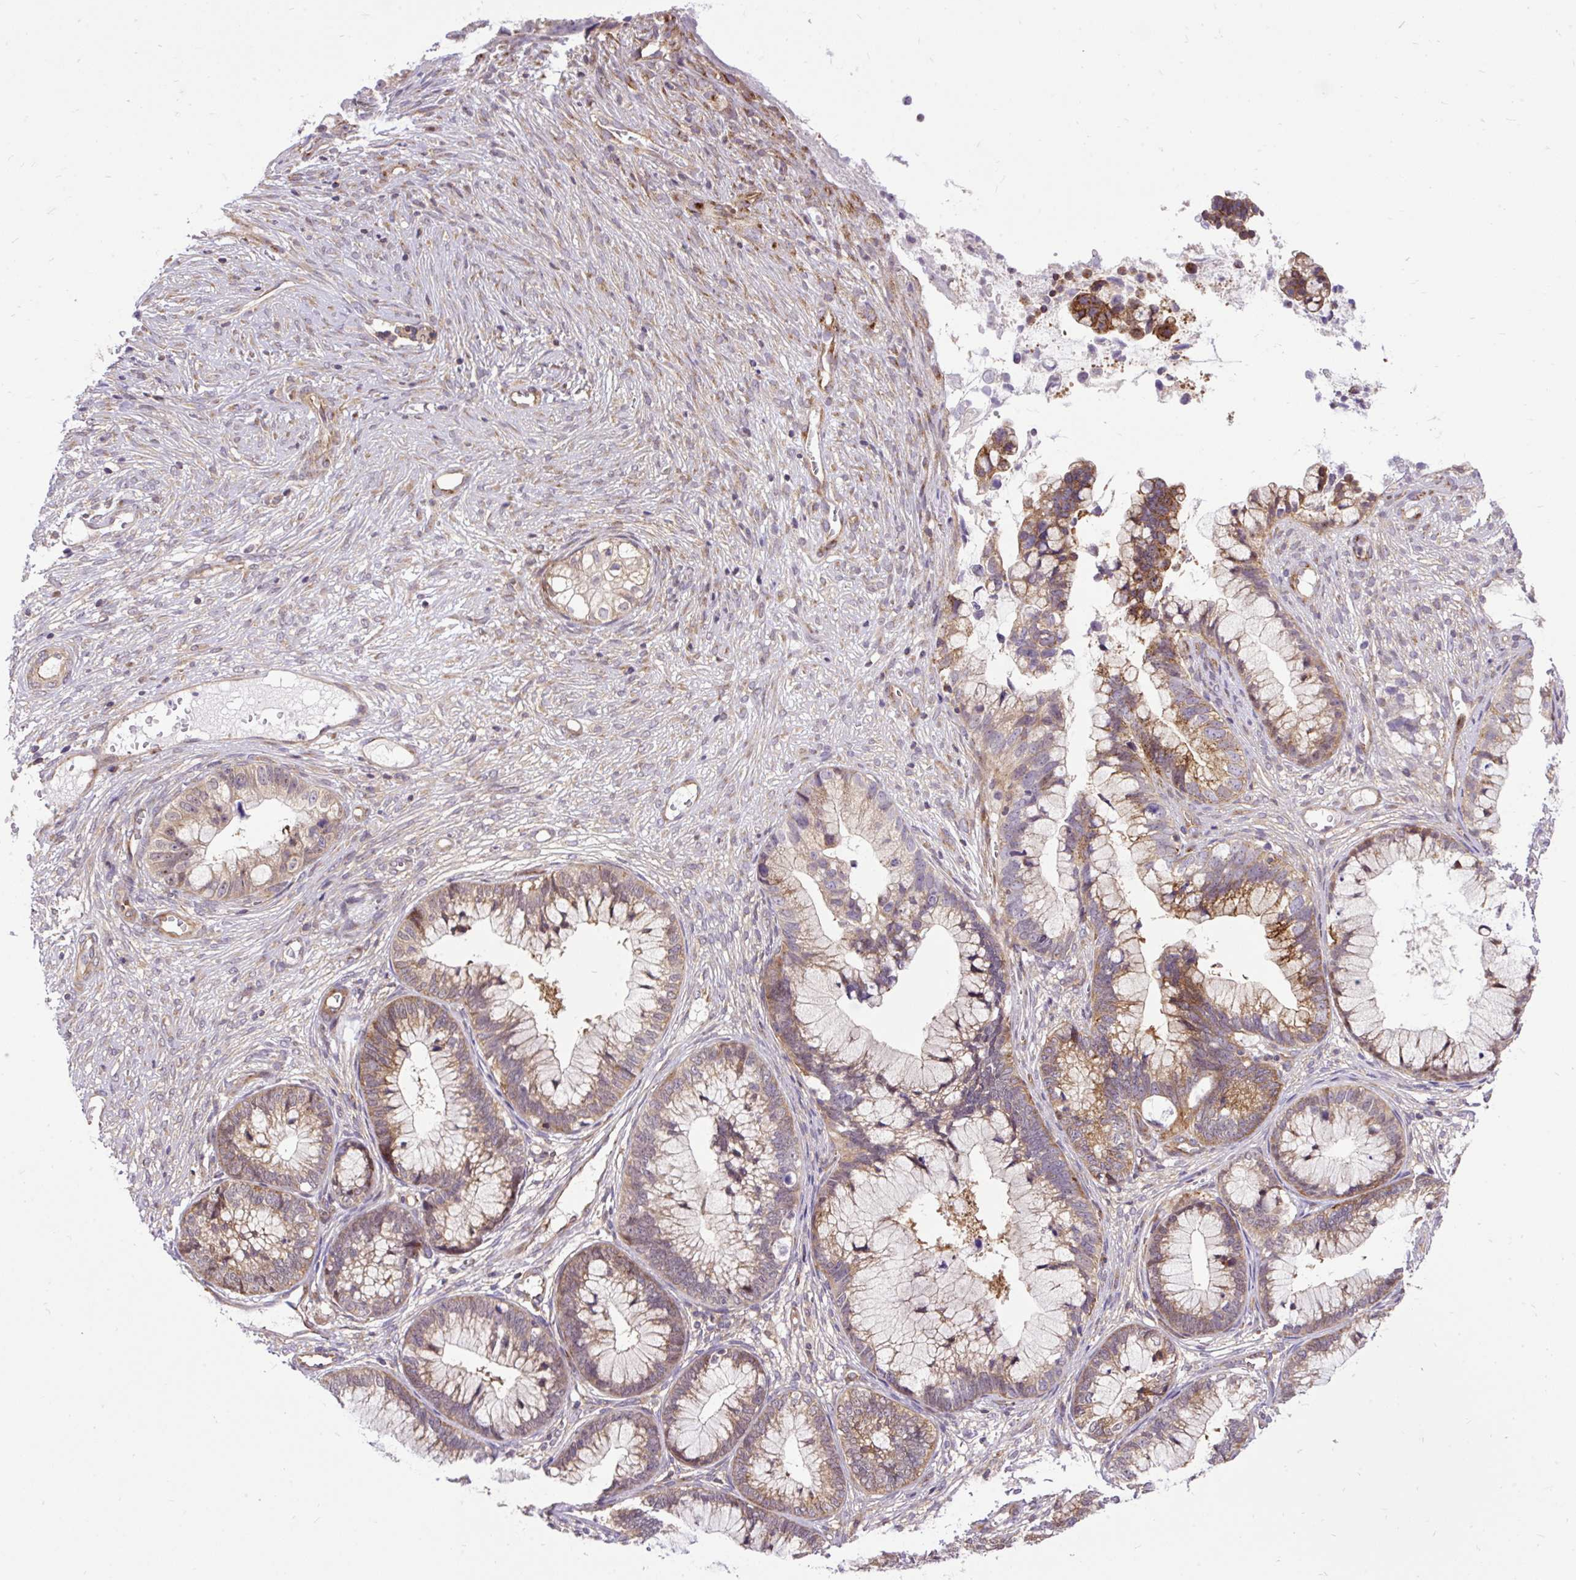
{"staining": {"intensity": "moderate", "quantity": "<25%", "location": "cytoplasmic/membranous"}, "tissue": "cervical cancer", "cell_type": "Tumor cells", "image_type": "cancer", "snomed": [{"axis": "morphology", "description": "Adenocarcinoma, NOS"}, {"axis": "topography", "description": "Cervix"}], "caption": "Immunohistochemistry (IHC) of human cervical cancer displays low levels of moderate cytoplasmic/membranous expression in approximately <25% of tumor cells.", "gene": "TRIM17", "patient": {"sex": "female", "age": 44}}